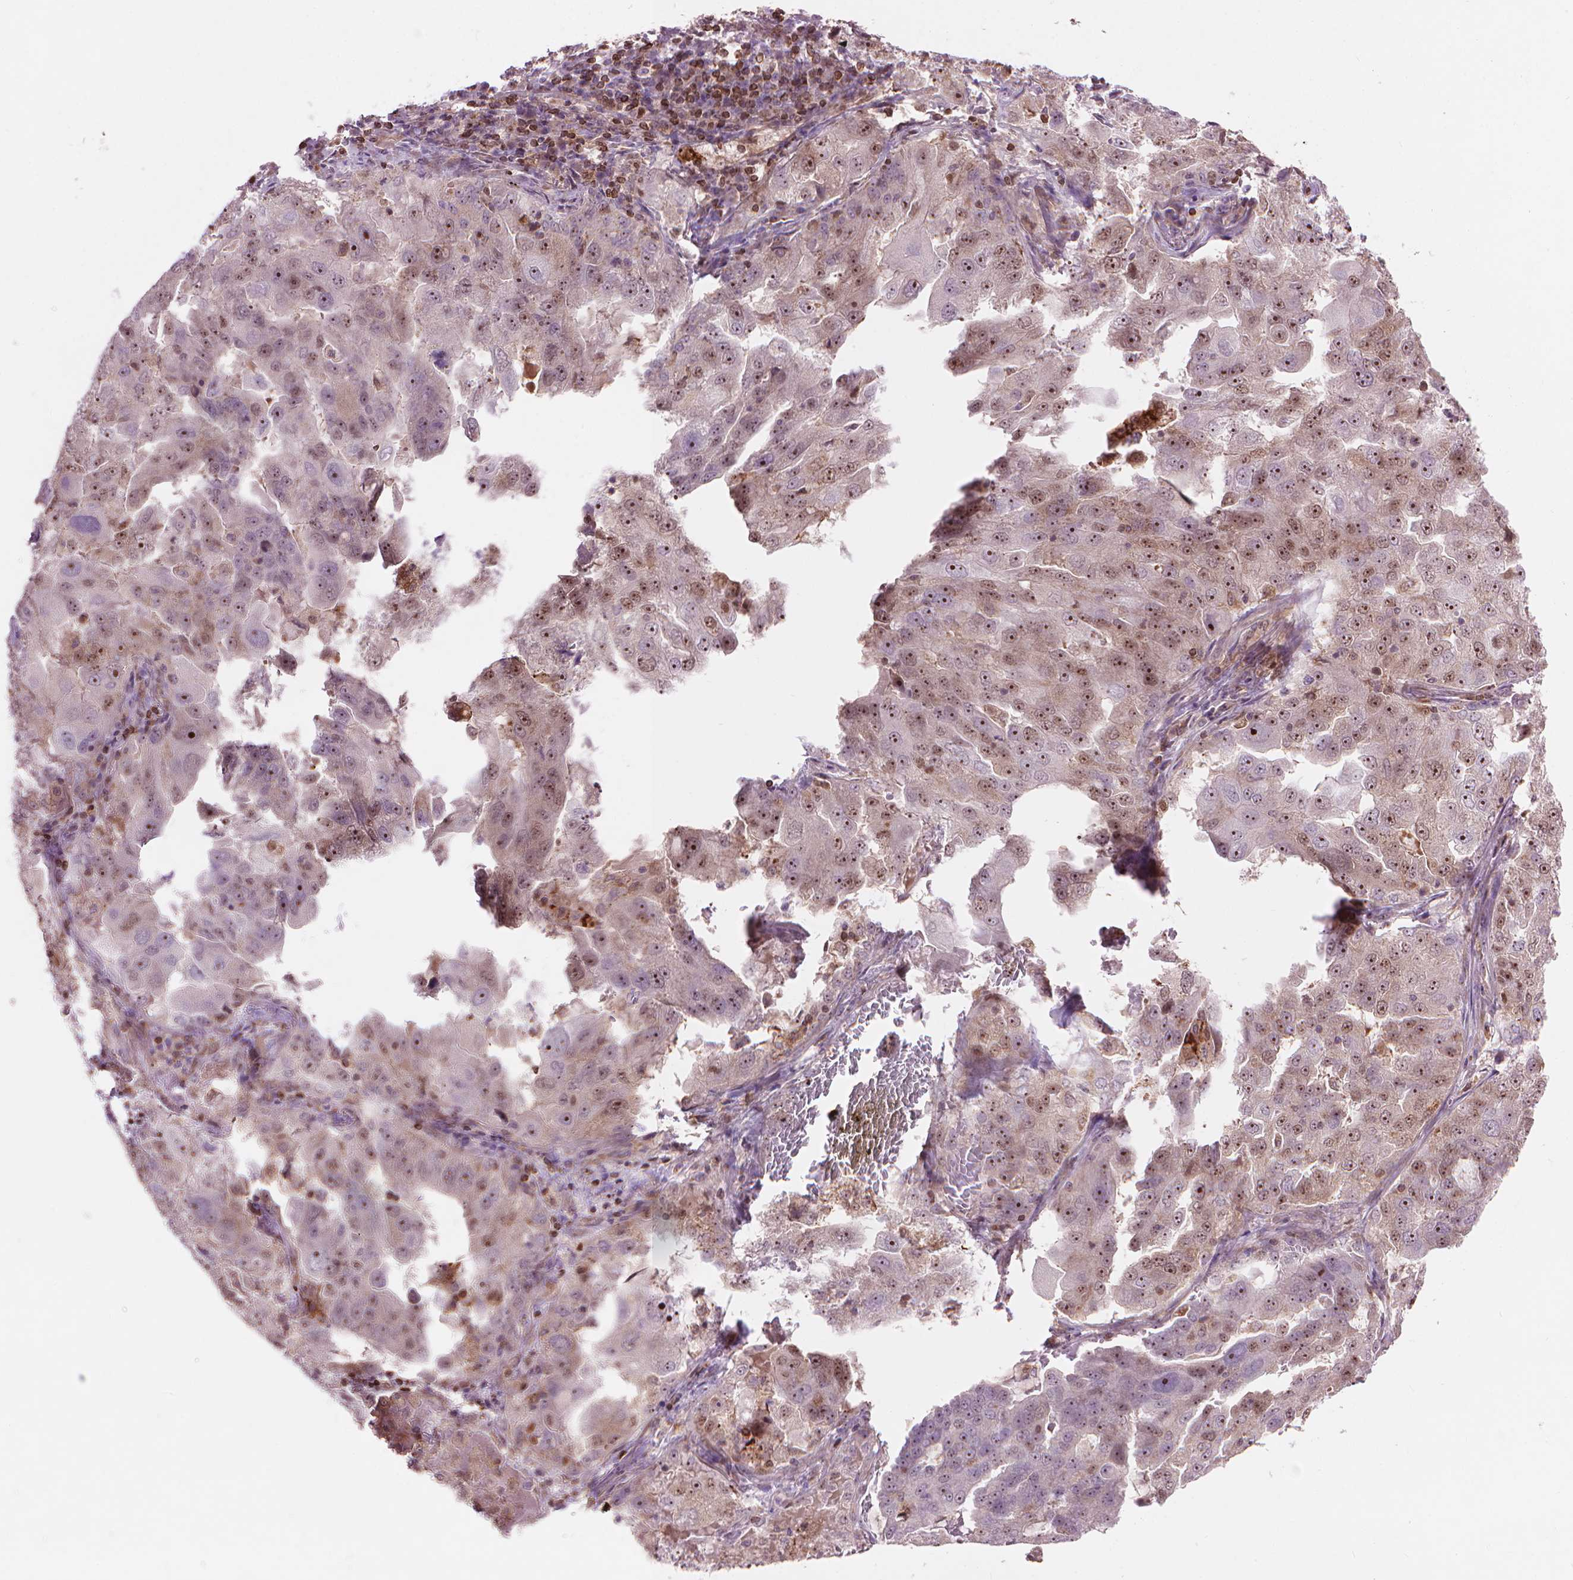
{"staining": {"intensity": "moderate", "quantity": "25%-75%", "location": "nuclear"}, "tissue": "lung cancer", "cell_type": "Tumor cells", "image_type": "cancer", "snomed": [{"axis": "morphology", "description": "Adenocarcinoma, NOS"}, {"axis": "topography", "description": "Lung"}], "caption": "Moderate nuclear staining is present in approximately 25%-75% of tumor cells in lung adenocarcinoma.", "gene": "SMC2", "patient": {"sex": "female", "age": 61}}